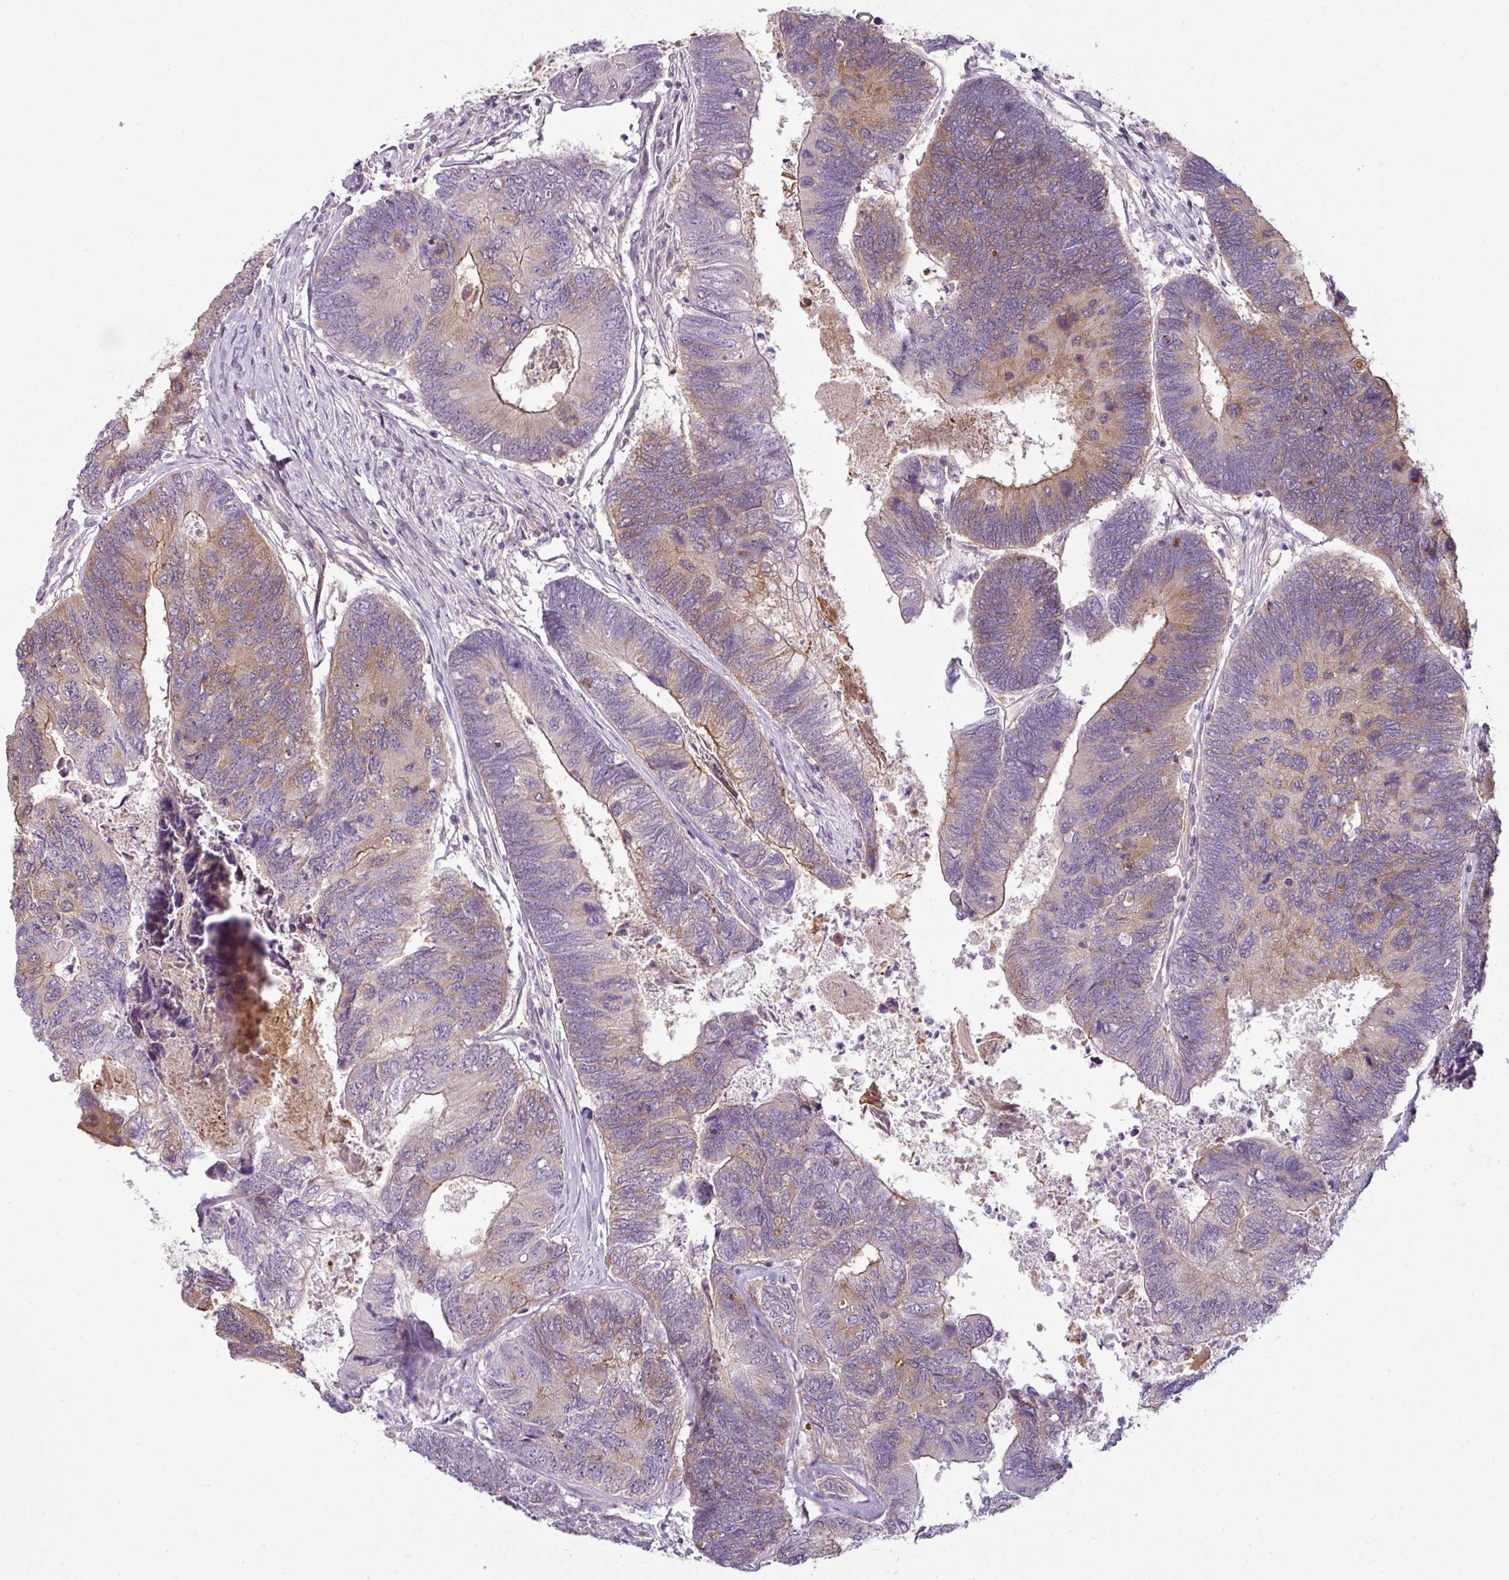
{"staining": {"intensity": "moderate", "quantity": "25%-75%", "location": "cytoplasmic/membranous"}, "tissue": "colorectal cancer", "cell_type": "Tumor cells", "image_type": "cancer", "snomed": [{"axis": "morphology", "description": "Adenocarcinoma, NOS"}, {"axis": "topography", "description": "Colon"}], "caption": "A high-resolution photomicrograph shows IHC staining of colorectal cancer, which demonstrates moderate cytoplasmic/membranous expression in about 25%-75% of tumor cells.", "gene": "DERPC", "patient": {"sex": "female", "age": 67}}